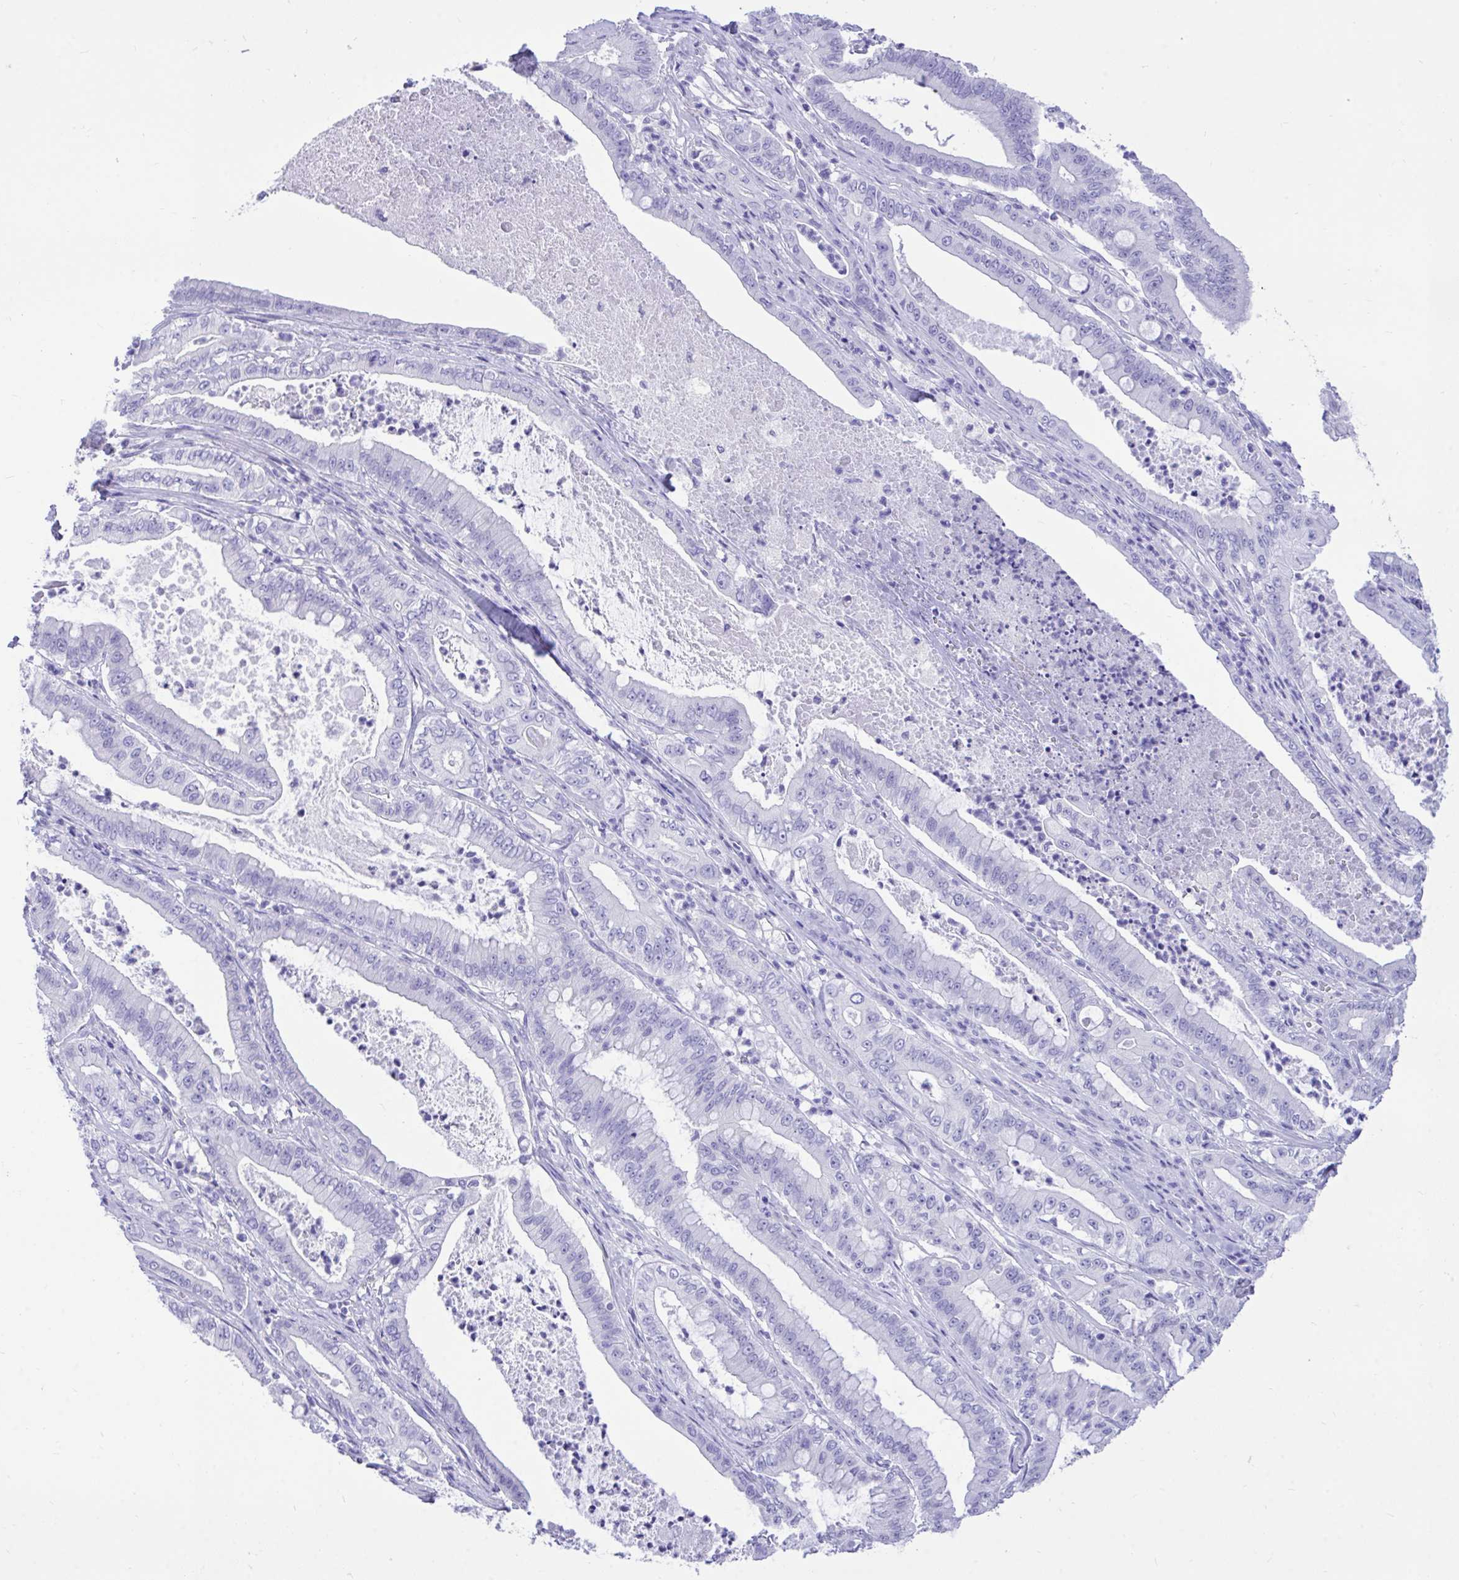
{"staining": {"intensity": "negative", "quantity": "none", "location": "none"}, "tissue": "pancreatic cancer", "cell_type": "Tumor cells", "image_type": "cancer", "snomed": [{"axis": "morphology", "description": "Adenocarcinoma, NOS"}, {"axis": "topography", "description": "Pancreas"}], "caption": "An image of human pancreatic adenocarcinoma is negative for staining in tumor cells. Brightfield microscopy of immunohistochemistry stained with DAB (3,3'-diaminobenzidine) (brown) and hematoxylin (blue), captured at high magnification.", "gene": "MON1A", "patient": {"sex": "male", "age": 71}}